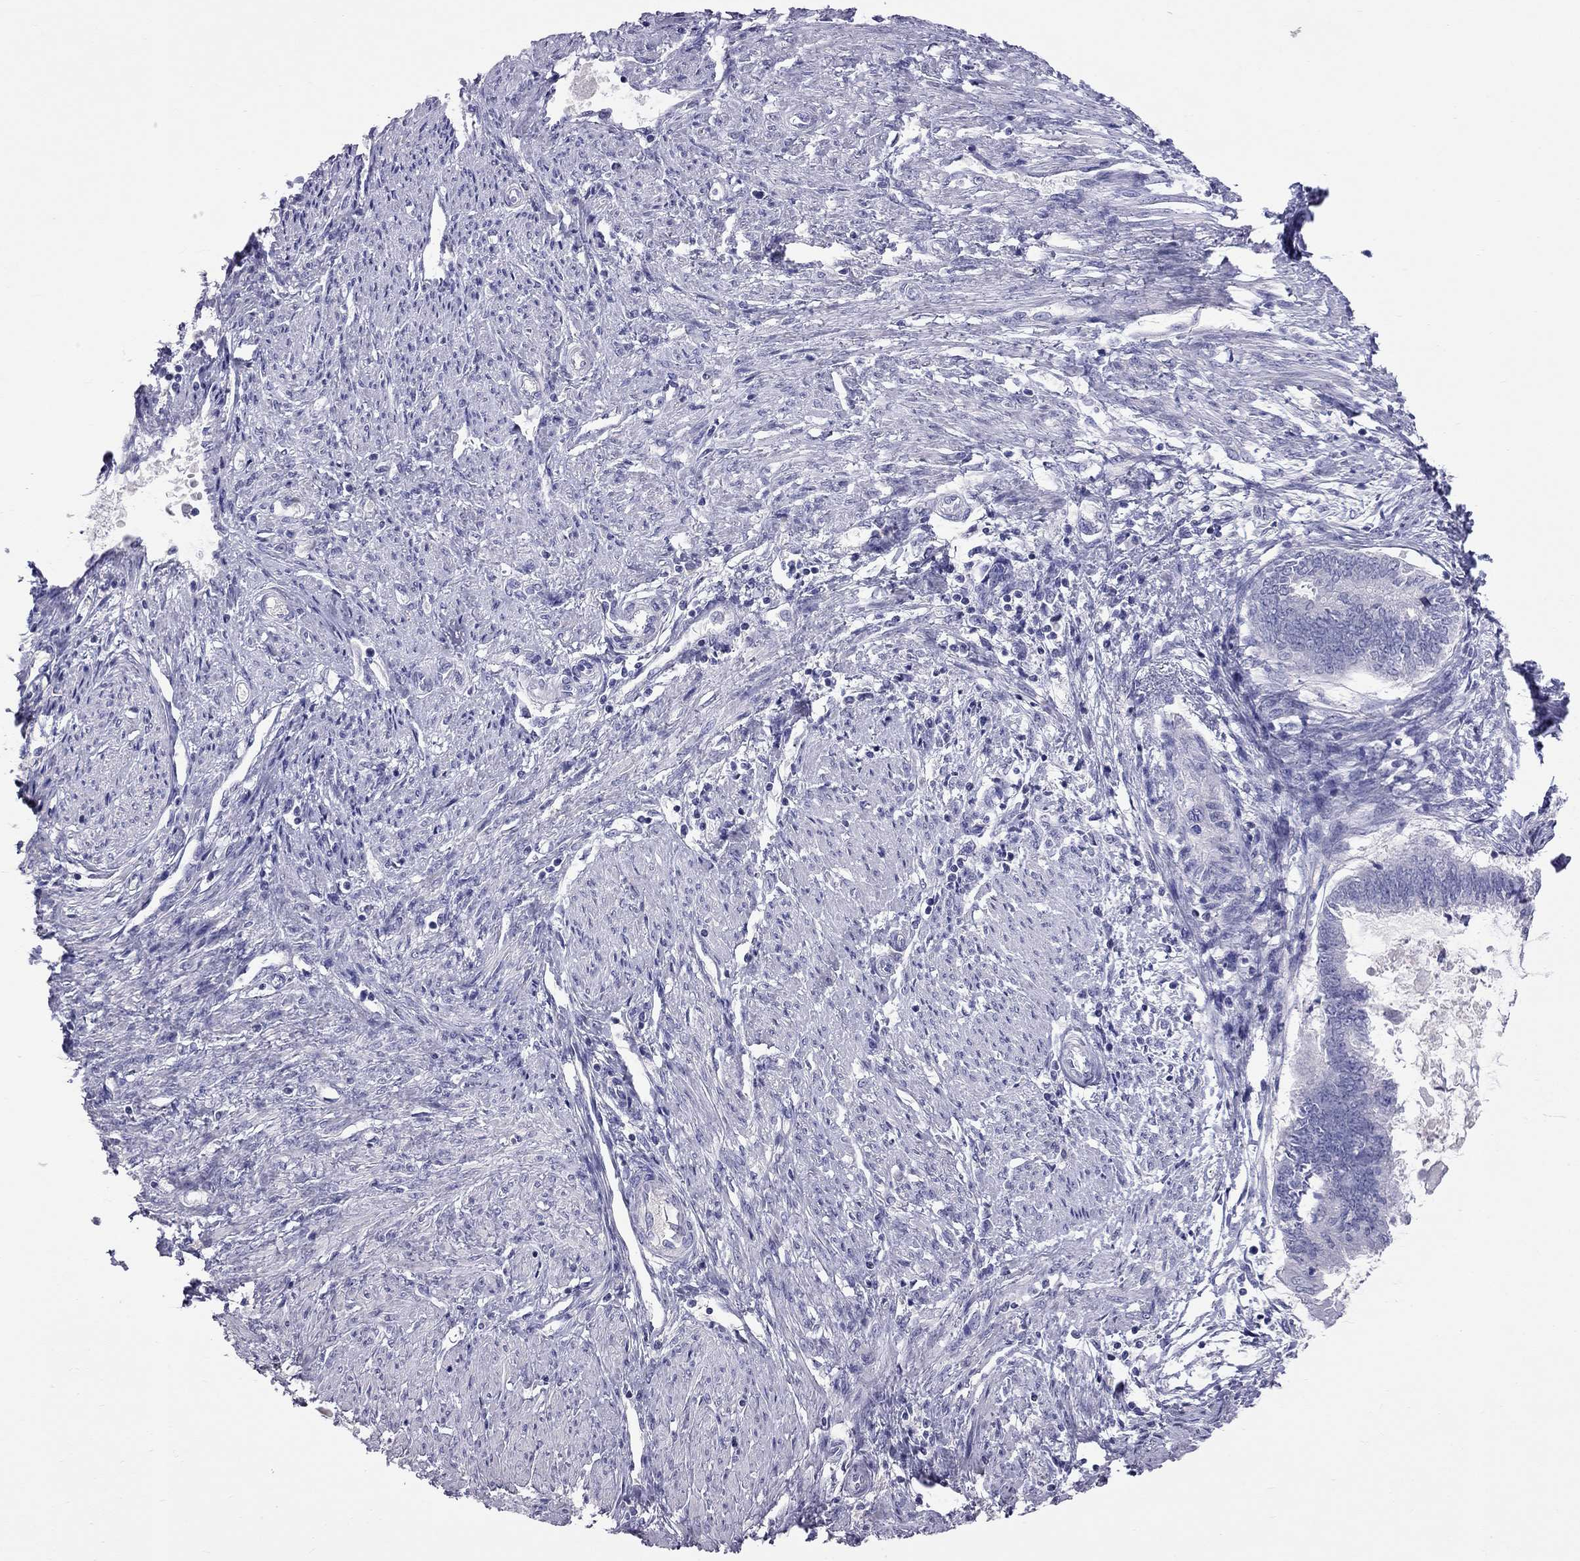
{"staining": {"intensity": "negative", "quantity": "none", "location": "none"}, "tissue": "endometrial cancer", "cell_type": "Tumor cells", "image_type": "cancer", "snomed": [{"axis": "morphology", "description": "Adenocarcinoma, NOS"}, {"axis": "topography", "description": "Endometrium"}], "caption": "This micrograph is of adenocarcinoma (endometrial) stained with immunohistochemistry to label a protein in brown with the nuclei are counter-stained blue. There is no staining in tumor cells. (Brightfield microscopy of DAB IHC at high magnification).", "gene": "CFAP91", "patient": {"sex": "female", "age": 86}}